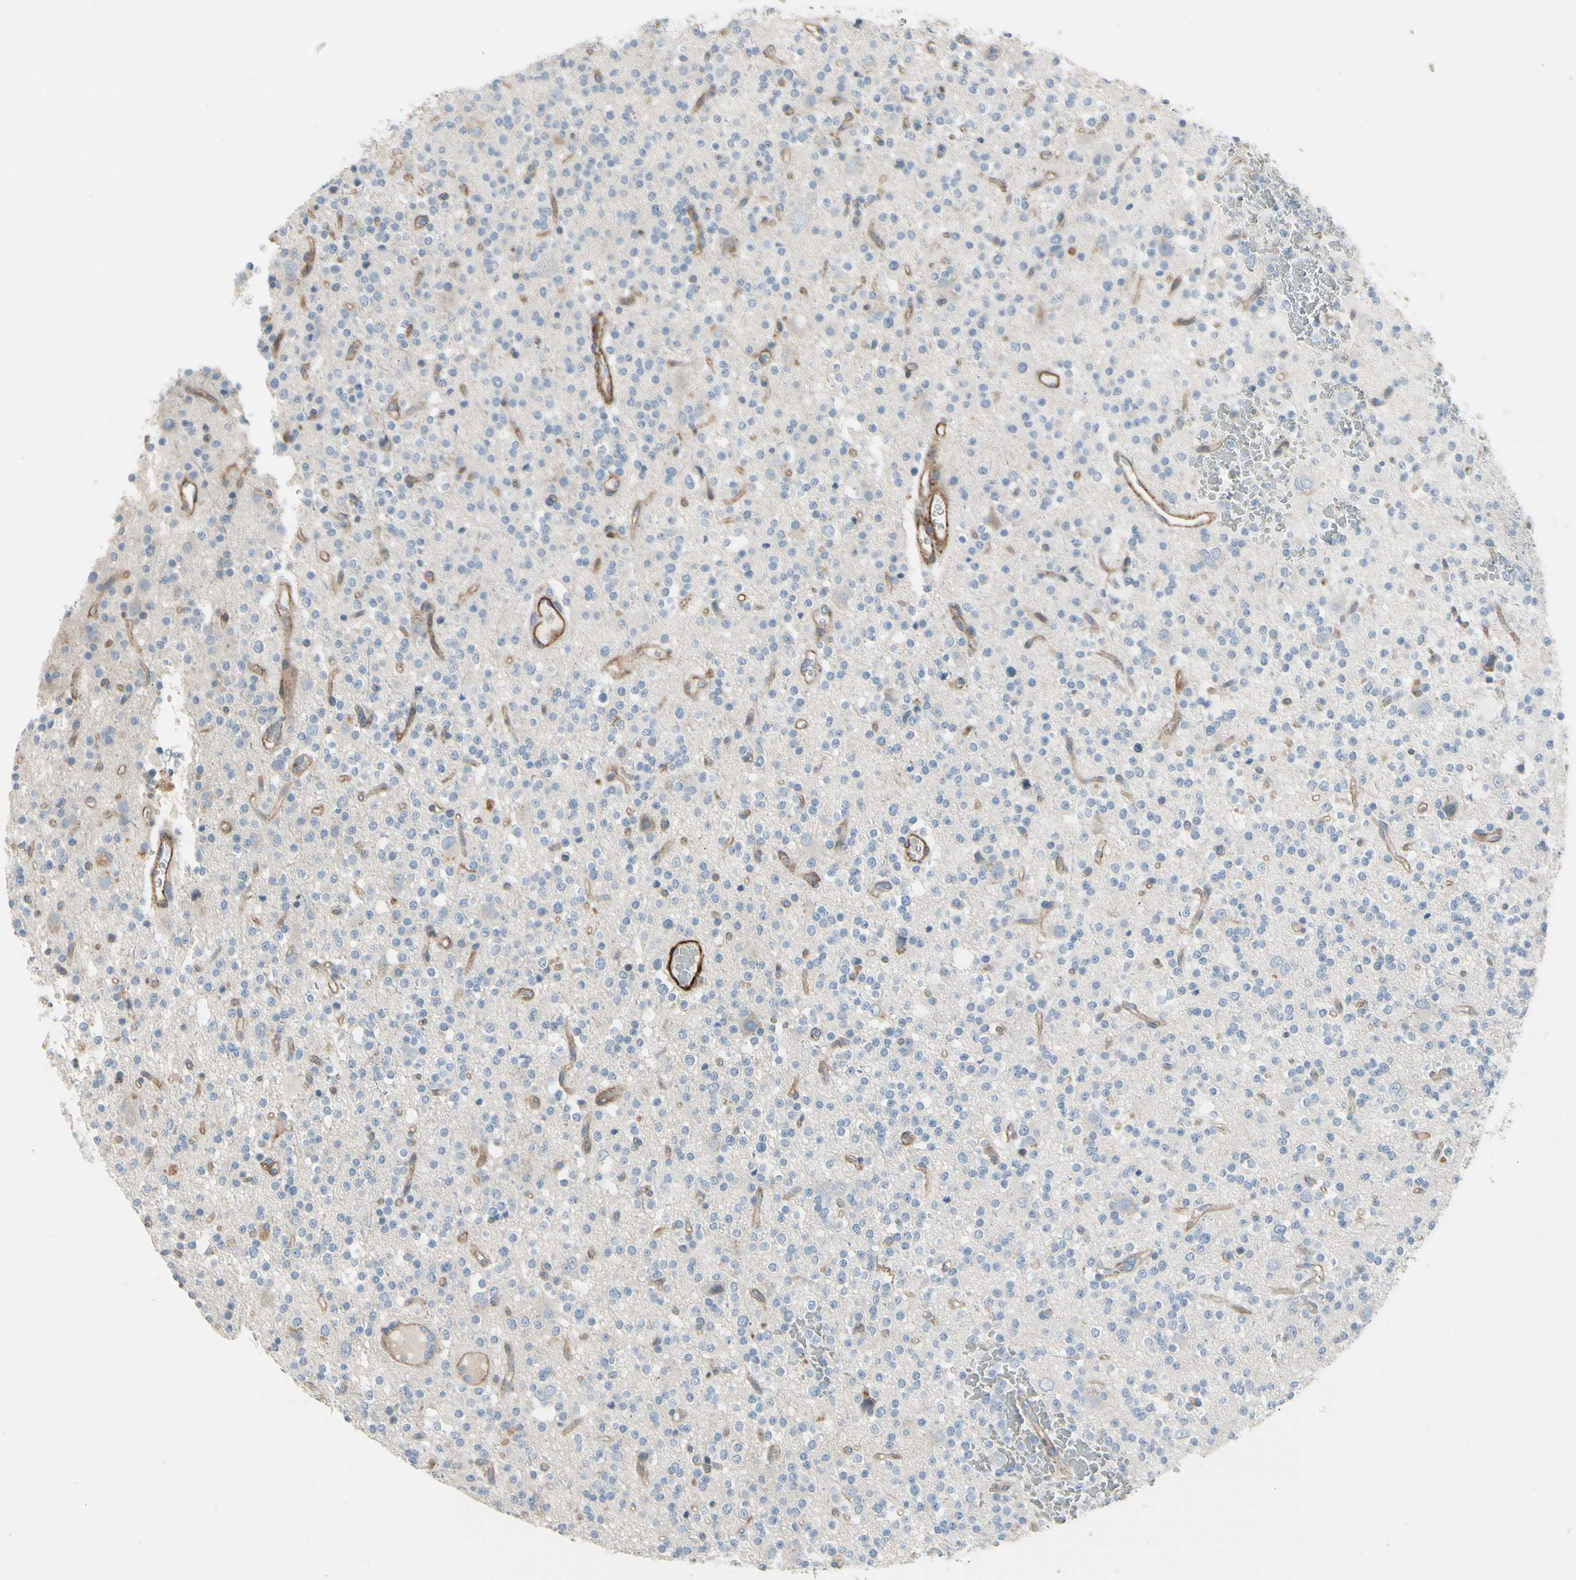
{"staining": {"intensity": "negative", "quantity": "none", "location": "none"}, "tissue": "glioma", "cell_type": "Tumor cells", "image_type": "cancer", "snomed": [{"axis": "morphology", "description": "Glioma, malignant, High grade"}, {"axis": "topography", "description": "Brain"}], "caption": "Tumor cells show no significant positivity in glioma.", "gene": "TPM1", "patient": {"sex": "male", "age": 47}}